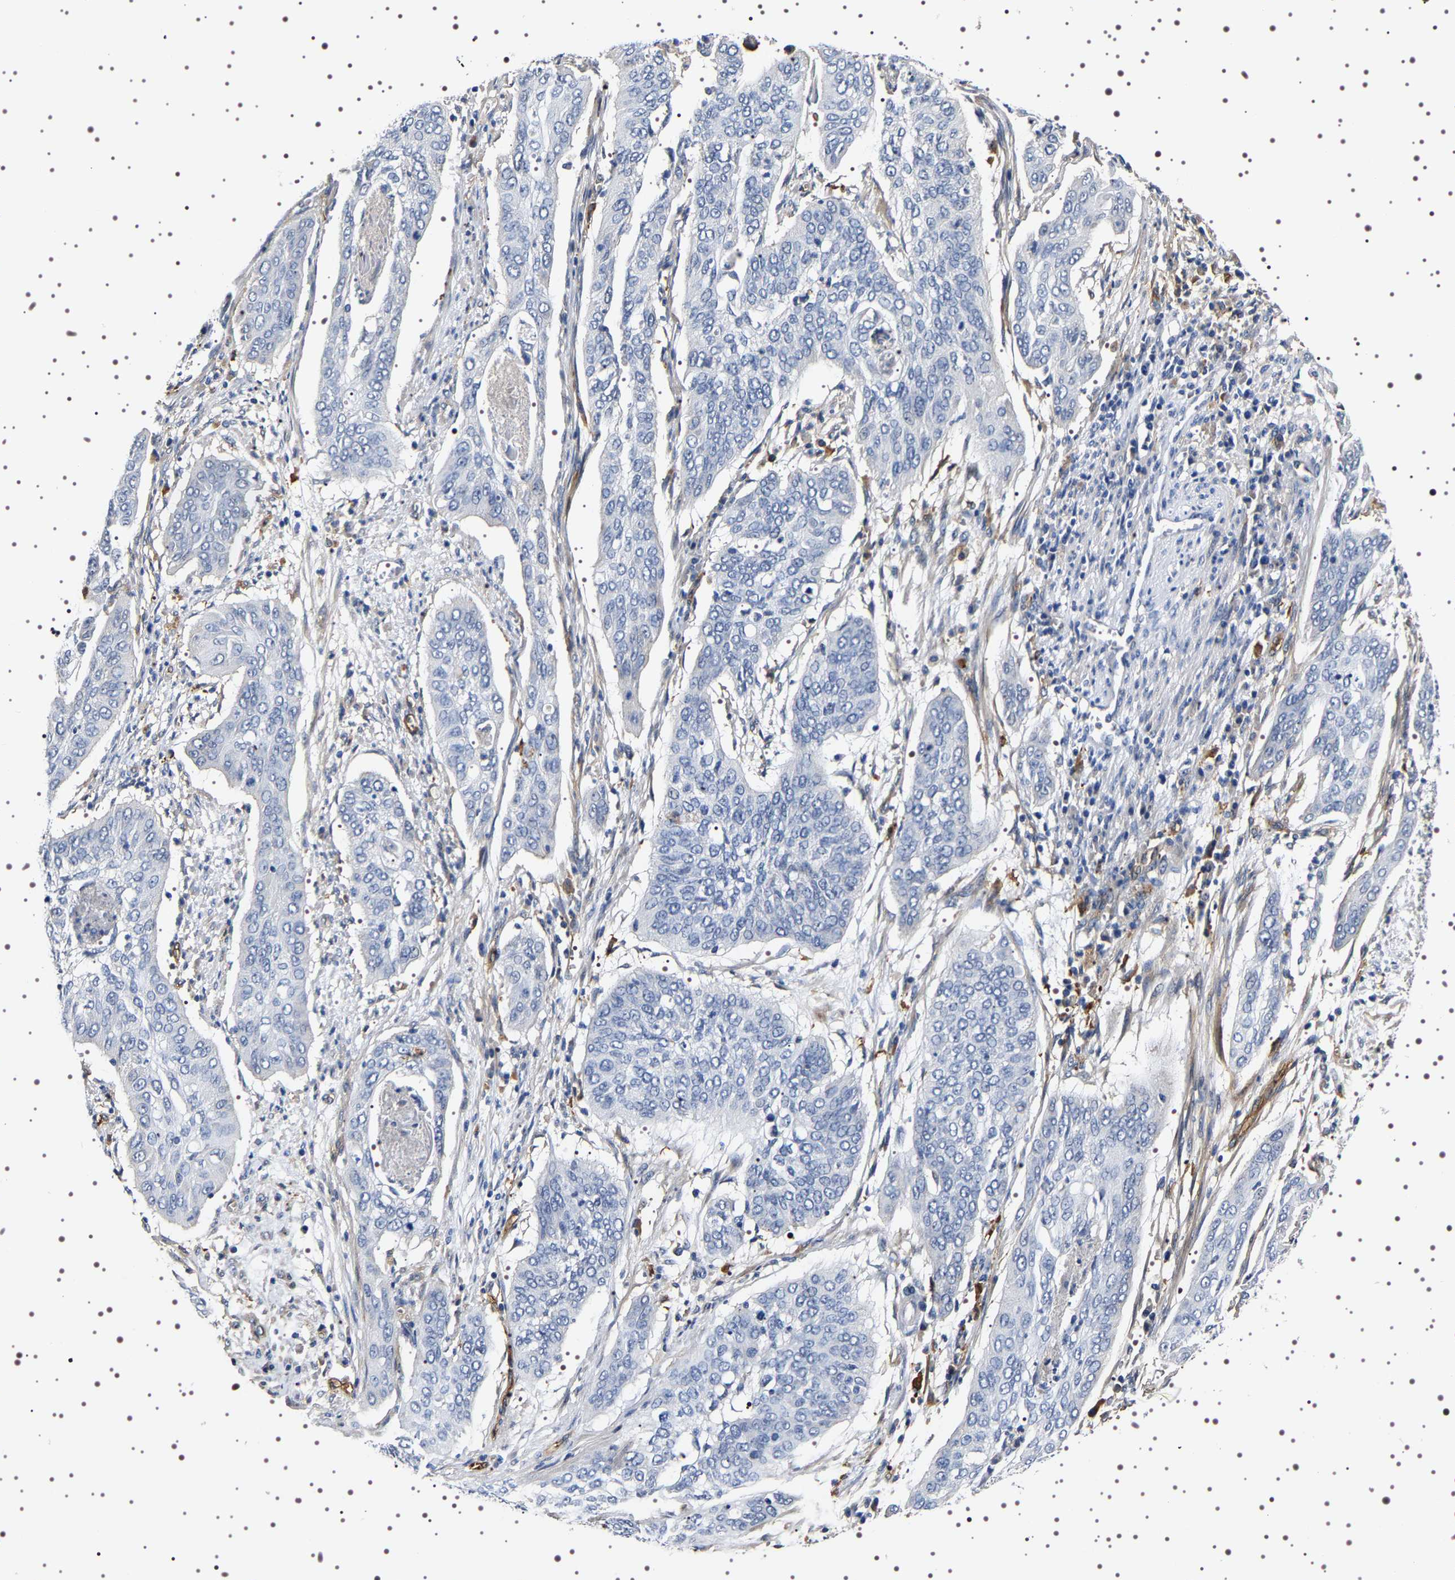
{"staining": {"intensity": "negative", "quantity": "none", "location": "none"}, "tissue": "cervical cancer", "cell_type": "Tumor cells", "image_type": "cancer", "snomed": [{"axis": "morphology", "description": "Squamous cell carcinoma, NOS"}, {"axis": "topography", "description": "Cervix"}], "caption": "A high-resolution image shows immunohistochemistry (IHC) staining of cervical cancer, which reveals no significant expression in tumor cells.", "gene": "ALPL", "patient": {"sex": "female", "age": 39}}